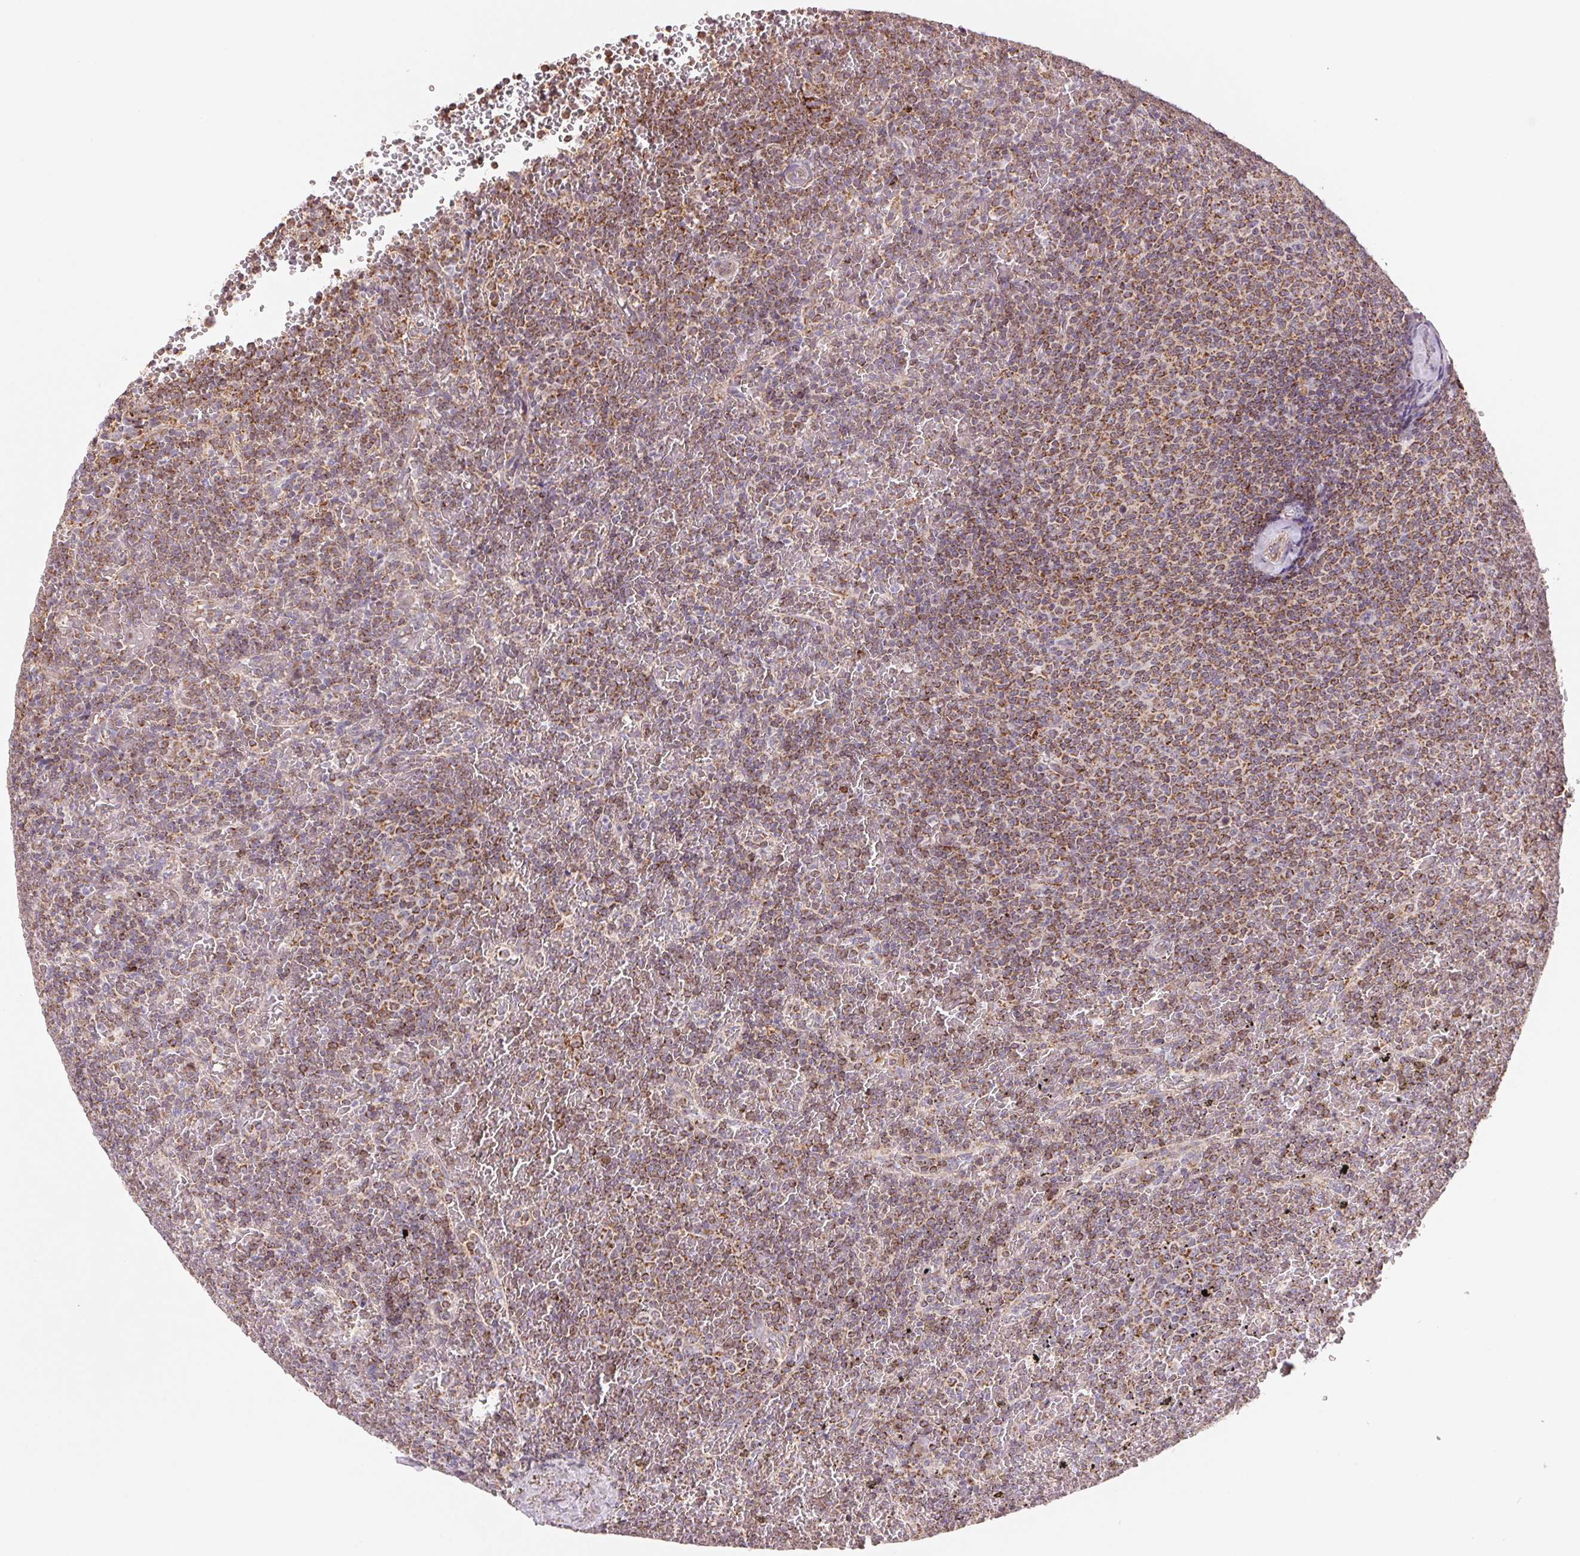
{"staining": {"intensity": "moderate", "quantity": ">75%", "location": "cytoplasmic/membranous"}, "tissue": "lymphoma", "cell_type": "Tumor cells", "image_type": "cancer", "snomed": [{"axis": "morphology", "description": "Malignant lymphoma, non-Hodgkin's type, Low grade"}, {"axis": "topography", "description": "Spleen"}], "caption": "Brown immunohistochemical staining in human lymphoma shows moderate cytoplasmic/membranous expression in about >75% of tumor cells.", "gene": "HINT2", "patient": {"sex": "female", "age": 77}}